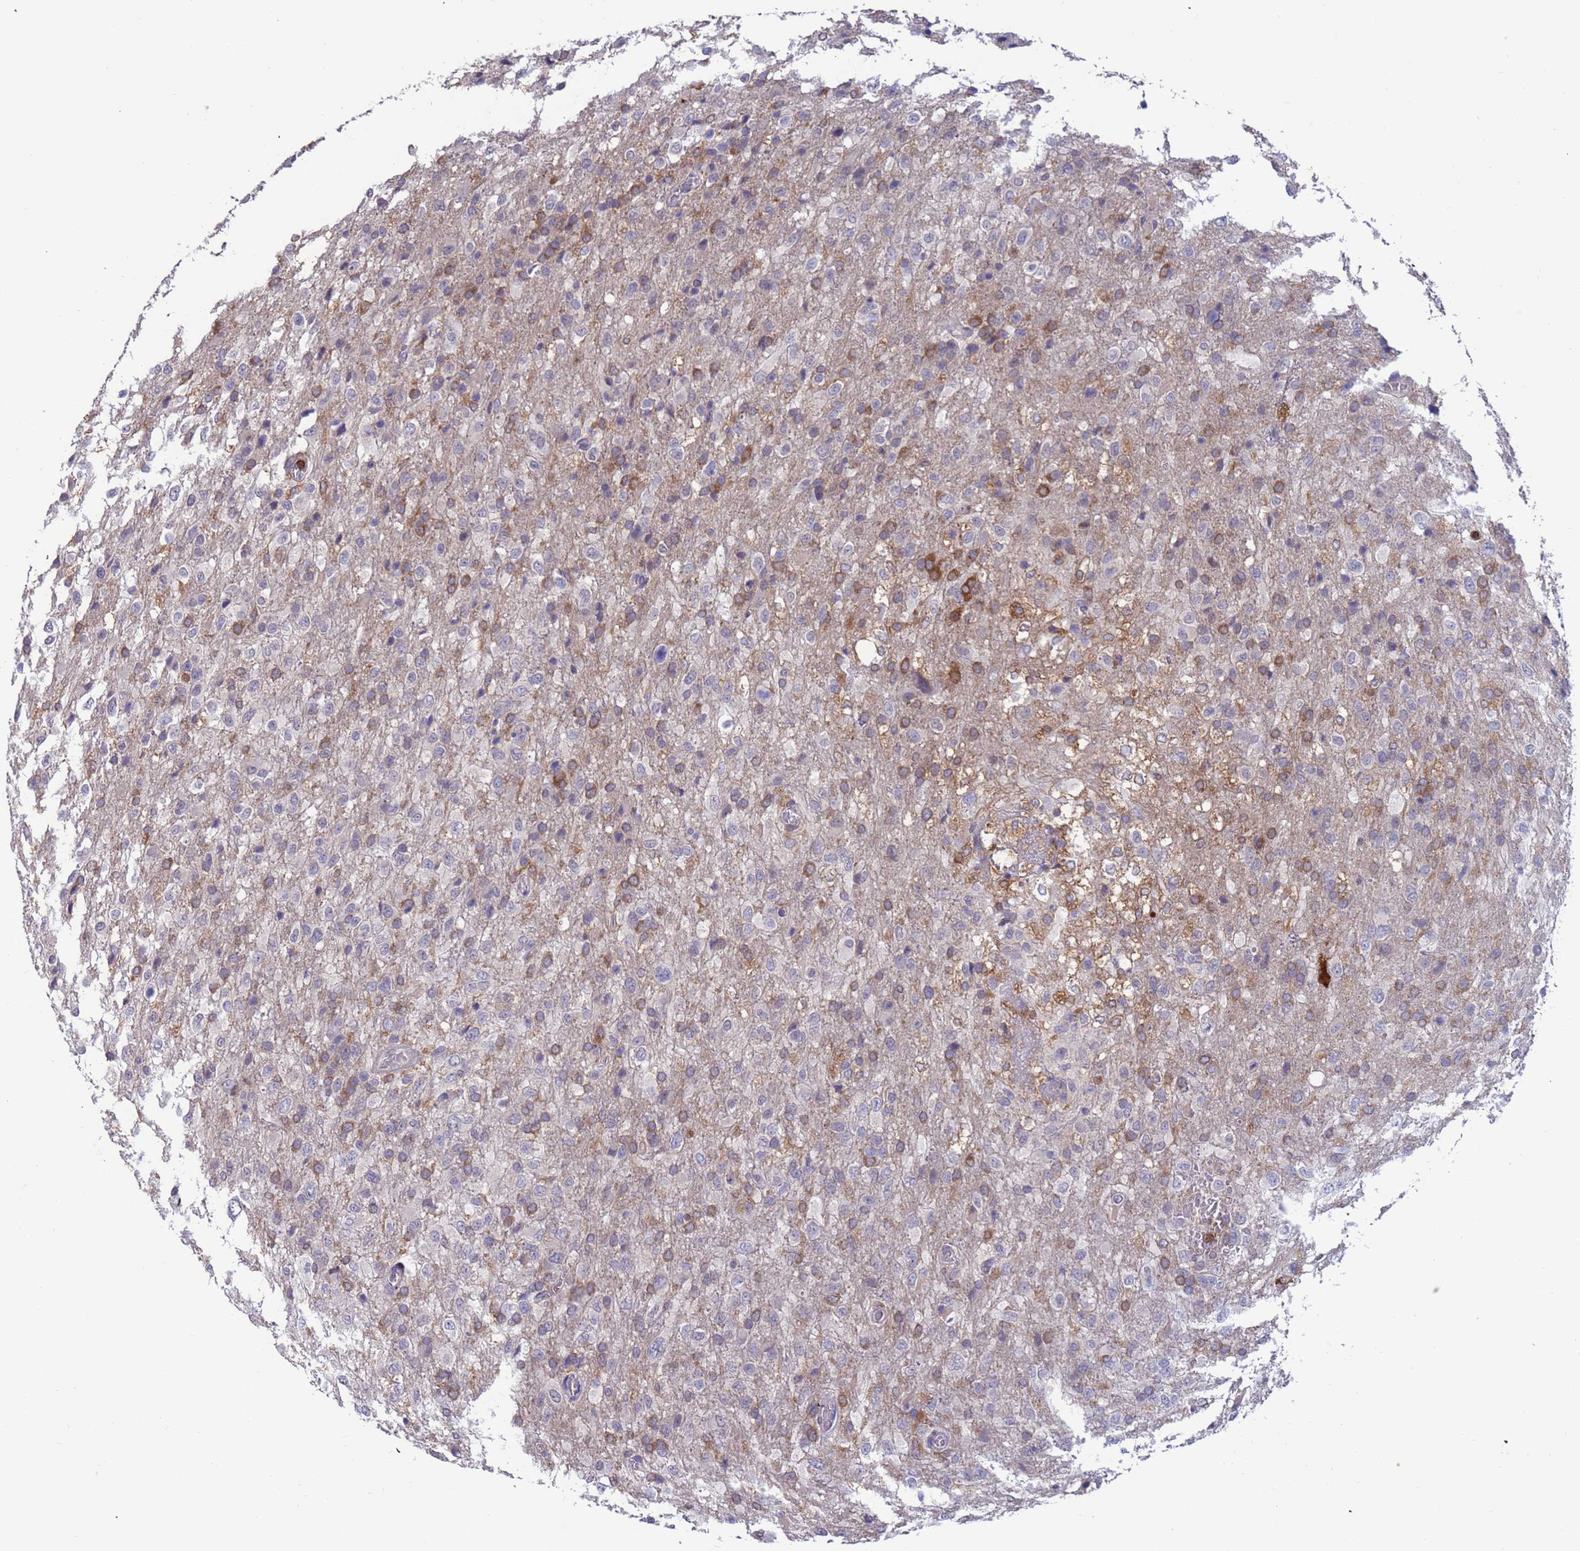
{"staining": {"intensity": "moderate", "quantity": "<25%", "location": "cytoplasmic/membranous"}, "tissue": "glioma", "cell_type": "Tumor cells", "image_type": "cancer", "snomed": [{"axis": "morphology", "description": "Glioma, malignant, High grade"}, {"axis": "topography", "description": "Brain"}], "caption": "A high-resolution image shows IHC staining of high-grade glioma (malignant), which reveals moderate cytoplasmic/membranous staining in about <25% of tumor cells.", "gene": "AMPD3", "patient": {"sex": "female", "age": 74}}